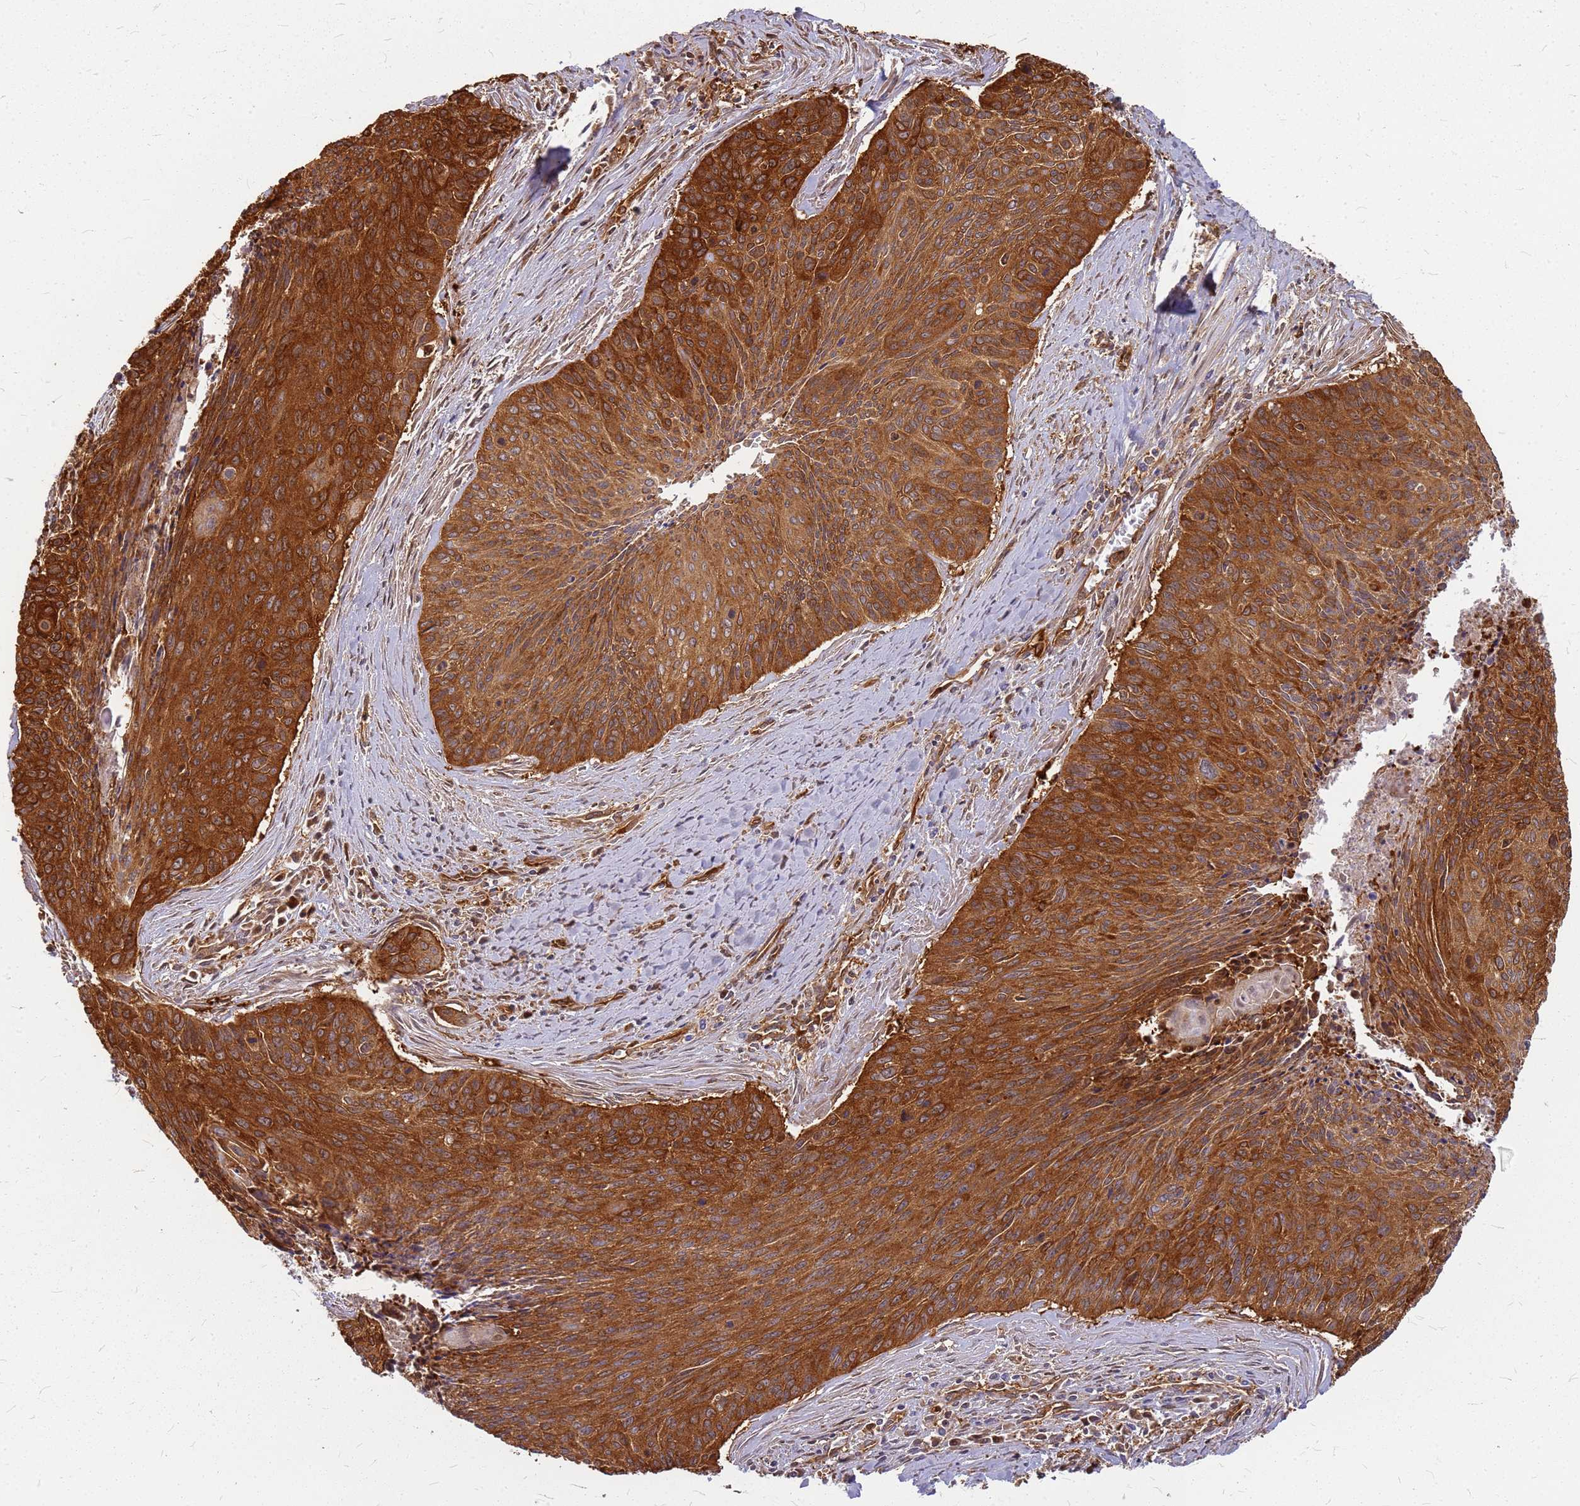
{"staining": {"intensity": "strong", "quantity": ">75%", "location": "cytoplasmic/membranous"}, "tissue": "cervical cancer", "cell_type": "Tumor cells", "image_type": "cancer", "snomed": [{"axis": "morphology", "description": "Squamous cell carcinoma, NOS"}, {"axis": "topography", "description": "Cervix"}], "caption": "Cervical cancer (squamous cell carcinoma) was stained to show a protein in brown. There is high levels of strong cytoplasmic/membranous expression in approximately >75% of tumor cells.", "gene": "HDX", "patient": {"sex": "female", "age": 55}}